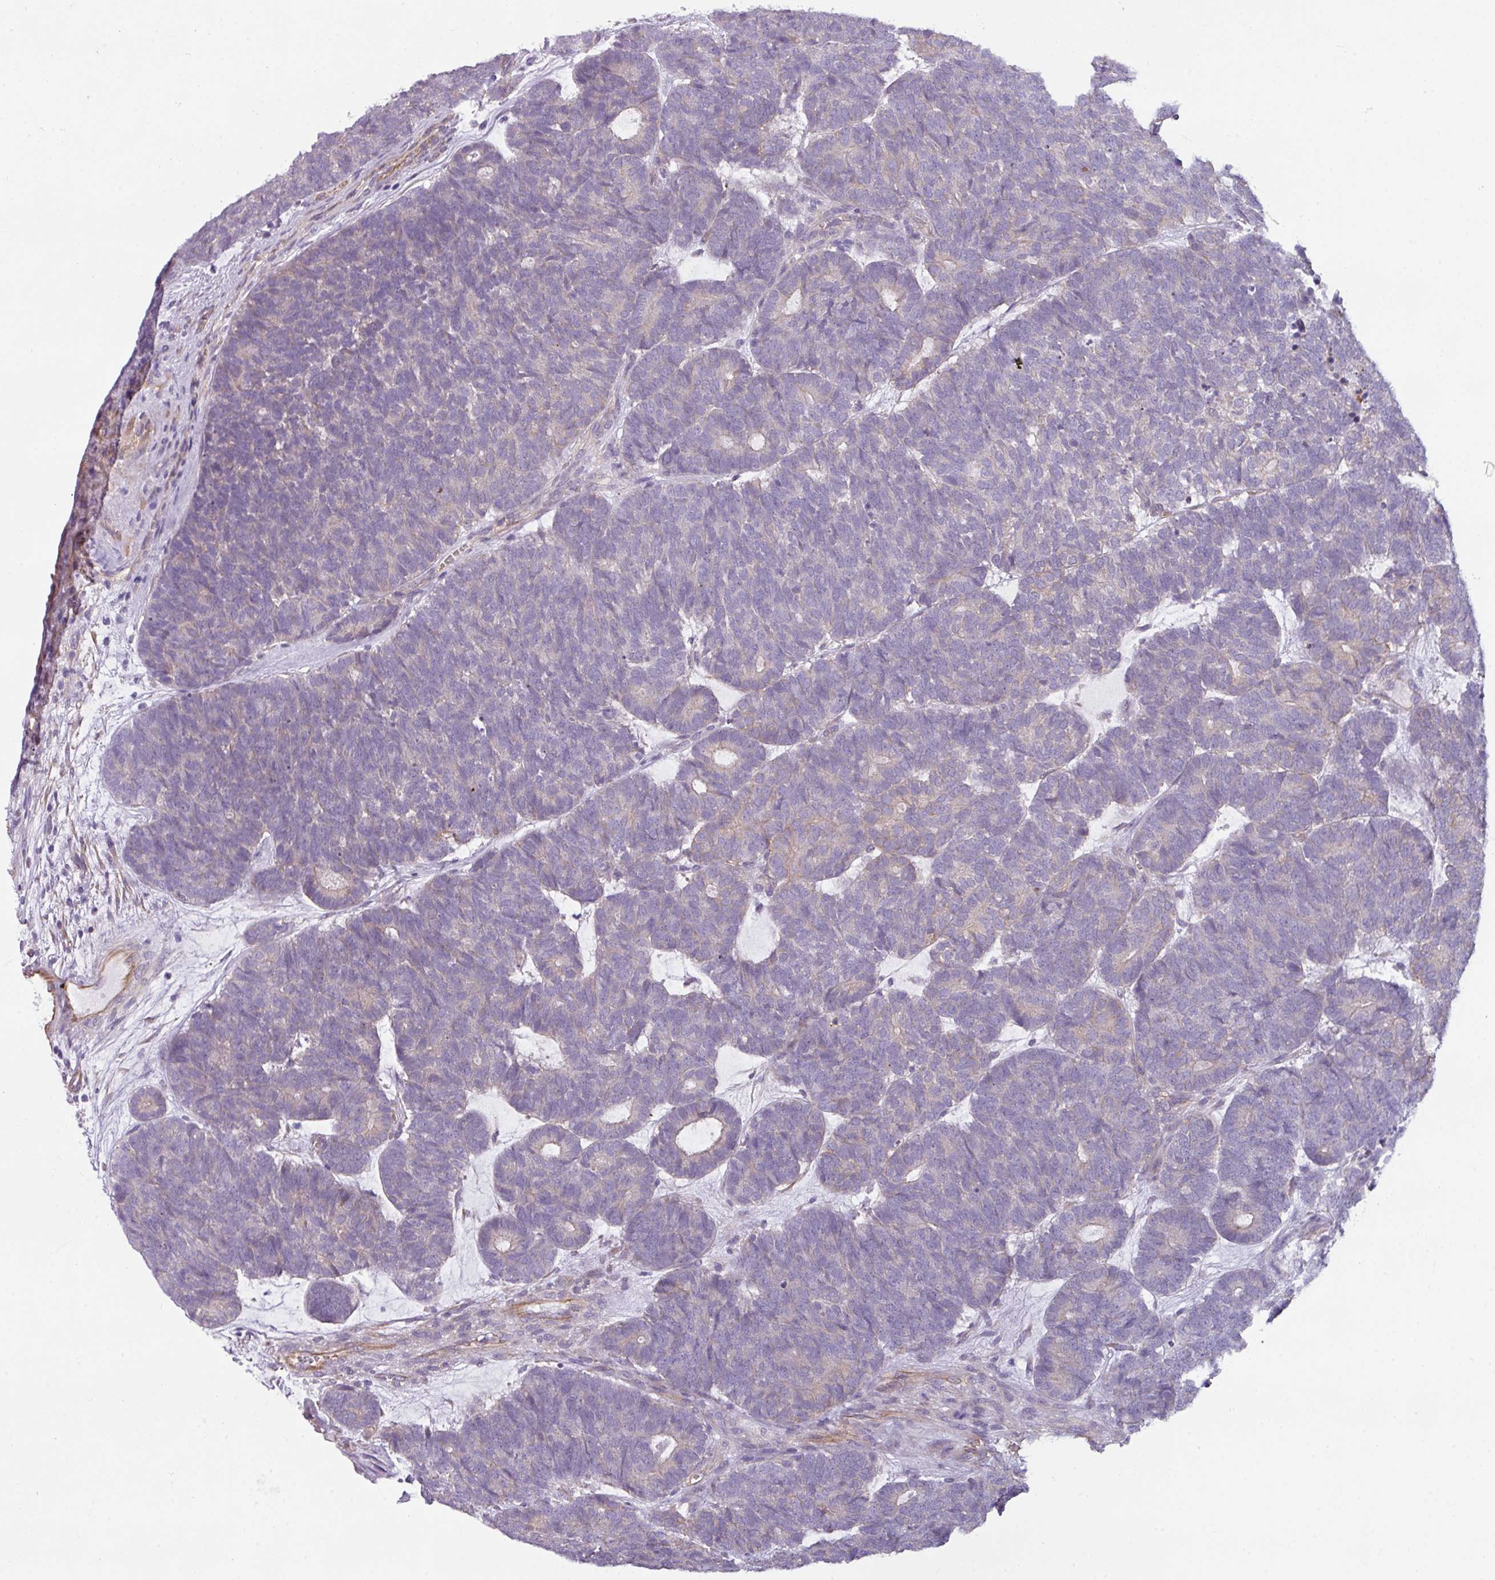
{"staining": {"intensity": "negative", "quantity": "none", "location": "none"}, "tissue": "head and neck cancer", "cell_type": "Tumor cells", "image_type": "cancer", "snomed": [{"axis": "morphology", "description": "Adenocarcinoma, NOS"}, {"axis": "topography", "description": "Head-Neck"}], "caption": "Head and neck cancer (adenocarcinoma) stained for a protein using immunohistochemistry (IHC) demonstrates no staining tumor cells.", "gene": "BUD23", "patient": {"sex": "female", "age": 81}}